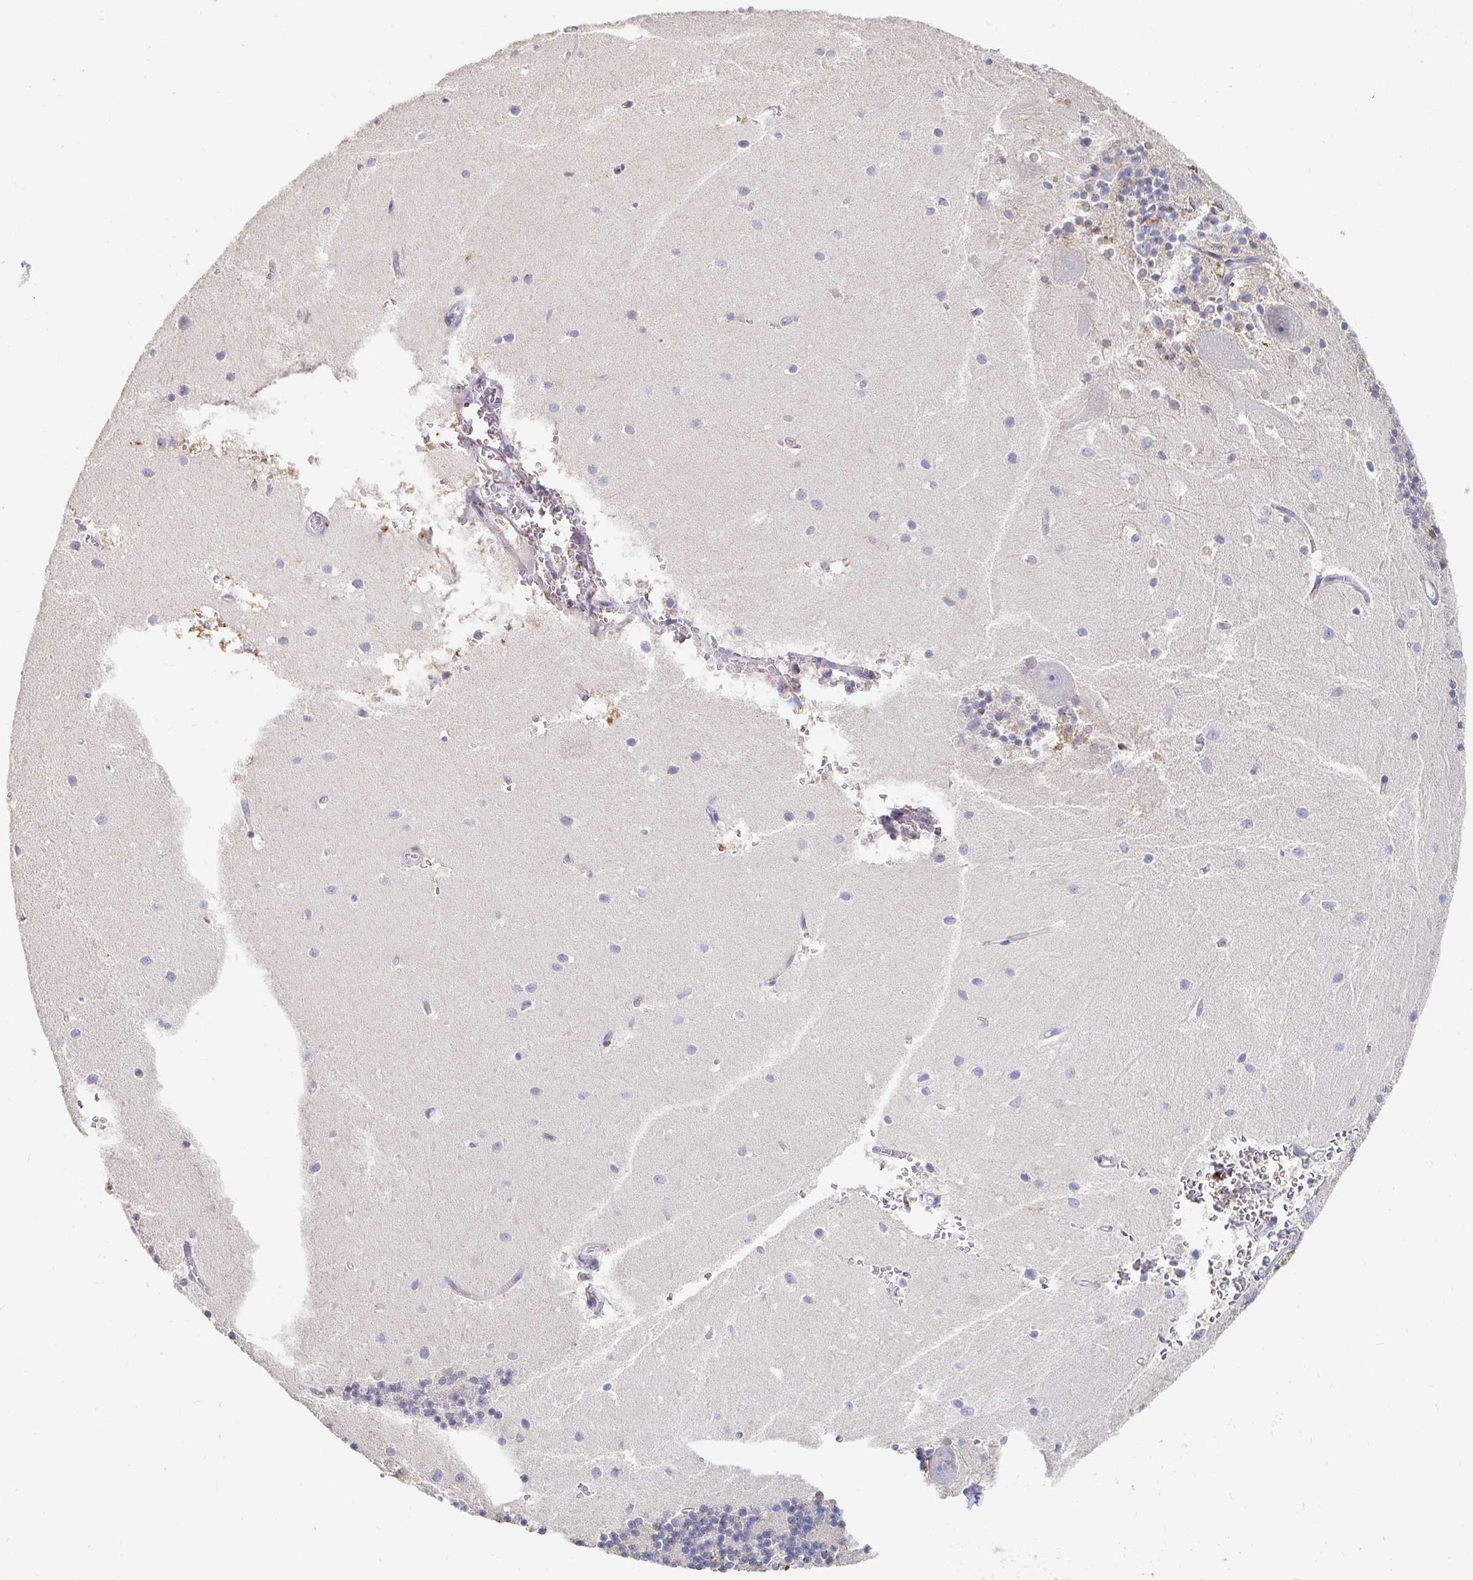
{"staining": {"intensity": "negative", "quantity": "none", "location": "none"}, "tissue": "cerebellum", "cell_type": "Cells in granular layer", "image_type": "normal", "snomed": [{"axis": "morphology", "description": "Normal tissue, NOS"}, {"axis": "topography", "description": "Cerebellum"}], "caption": "An immunohistochemistry micrograph of benign cerebellum is shown. There is no staining in cells in granular layer of cerebellum. (DAB (3,3'-diaminobenzidine) immunohistochemistry with hematoxylin counter stain).", "gene": "NME9", "patient": {"sex": "male", "age": 54}}